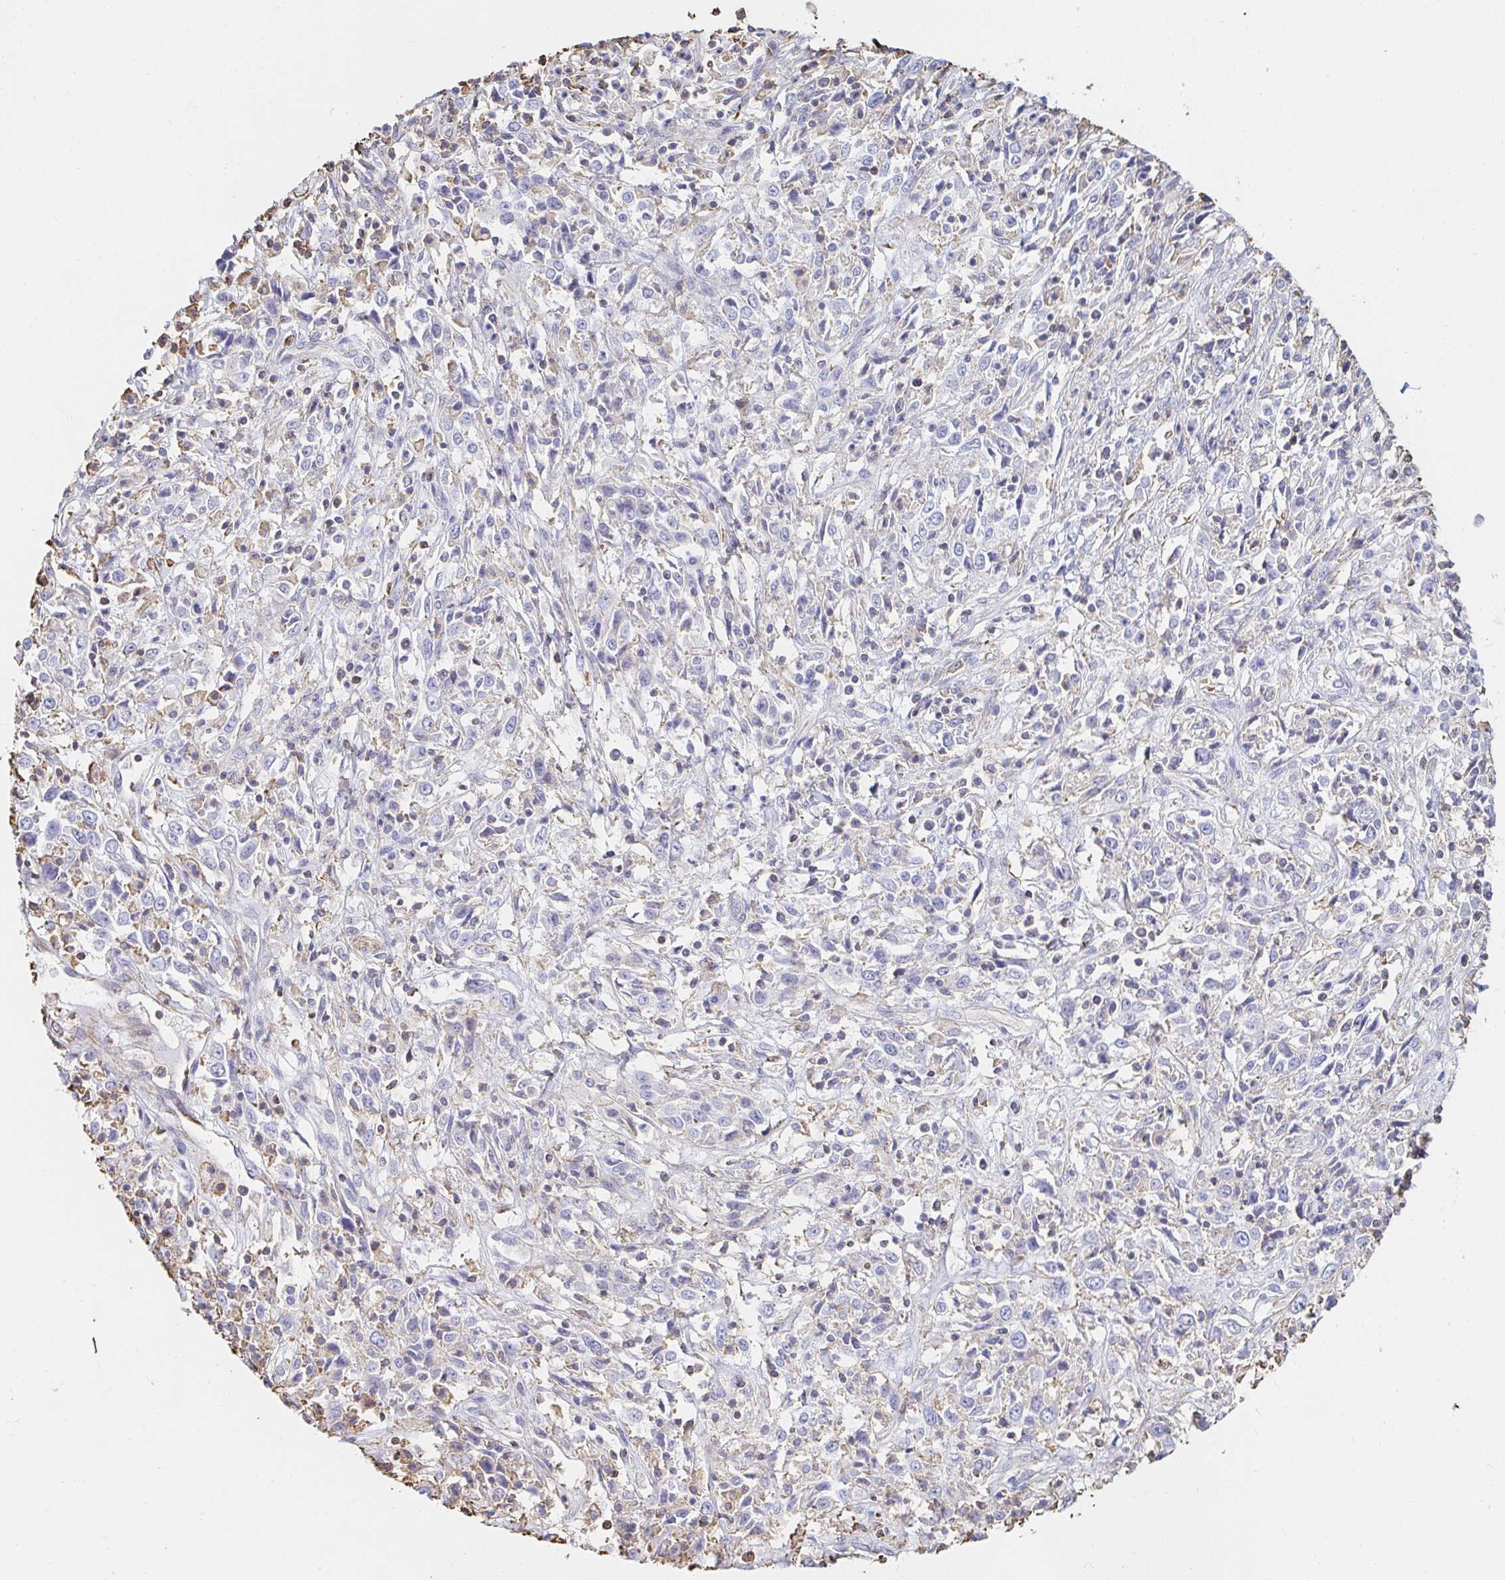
{"staining": {"intensity": "negative", "quantity": "none", "location": "none"}, "tissue": "cervical cancer", "cell_type": "Tumor cells", "image_type": "cancer", "snomed": [{"axis": "morphology", "description": "Adenocarcinoma, NOS"}, {"axis": "topography", "description": "Cervix"}], "caption": "Tumor cells show no significant staining in adenocarcinoma (cervical).", "gene": "PTPN14", "patient": {"sex": "female", "age": 40}}